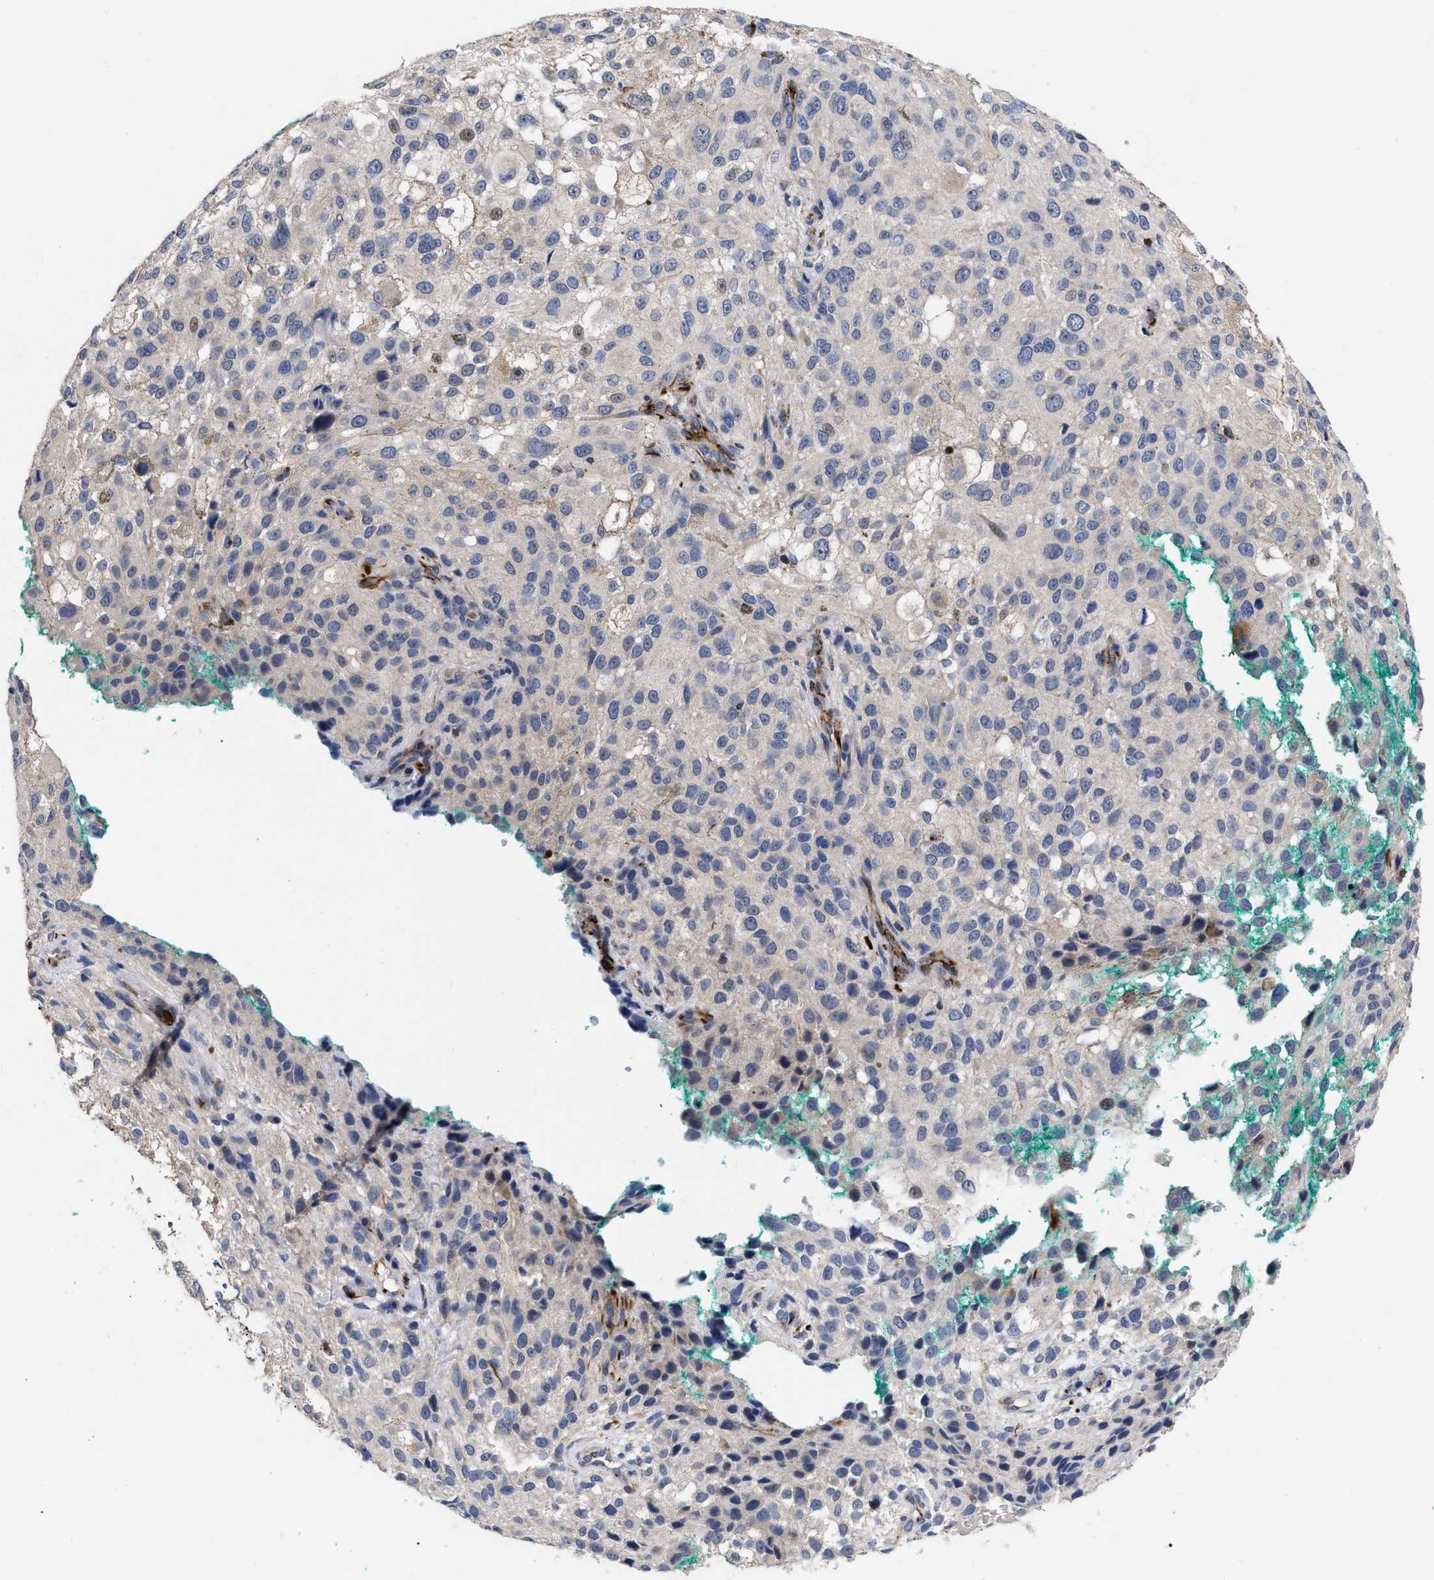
{"staining": {"intensity": "negative", "quantity": "none", "location": "none"}, "tissue": "melanoma", "cell_type": "Tumor cells", "image_type": "cancer", "snomed": [{"axis": "morphology", "description": "Necrosis, NOS"}, {"axis": "morphology", "description": "Malignant melanoma, NOS"}, {"axis": "topography", "description": "Skin"}], "caption": "Image shows no protein staining in tumor cells of malignant melanoma tissue. (DAB immunohistochemistry (IHC), high magnification).", "gene": "CCN5", "patient": {"sex": "female", "age": 87}}